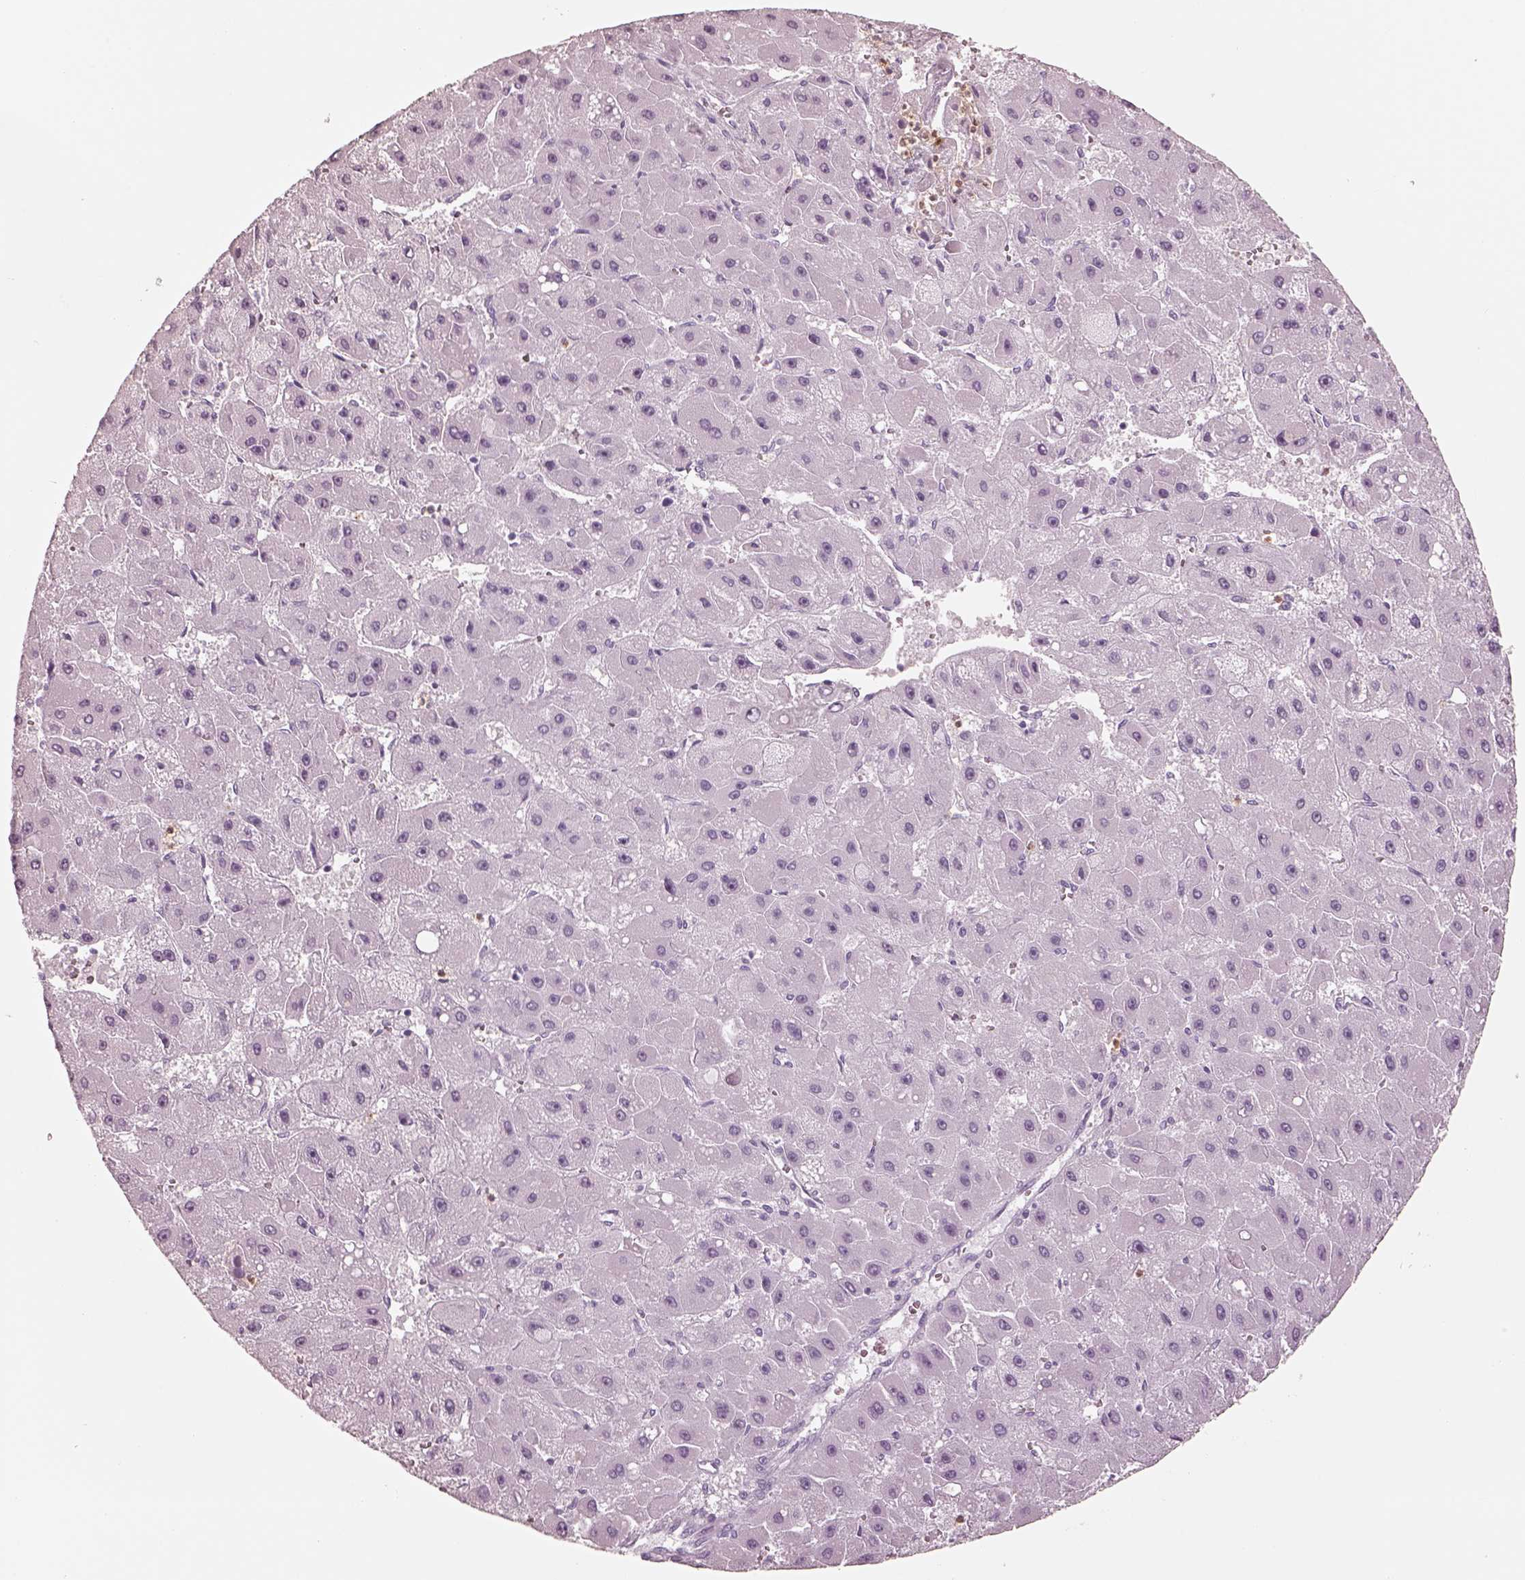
{"staining": {"intensity": "negative", "quantity": "none", "location": "none"}, "tissue": "liver cancer", "cell_type": "Tumor cells", "image_type": "cancer", "snomed": [{"axis": "morphology", "description": "Carcinoma, Hepatocellular, NOS"}, {"axis": "topography", "description": "Liver"}], "caption": "Immunohistochemistry image of neoplastic tissue: human hepatocellular carcinoma (liver) stained with DAB demonstrates no significant protein expression in tumor cells. (Stains: DAB (3,3'-diaminobenzidine) immunohistochemistry (IHC) with hematoxylin counter stain, Microscopy: brightfield microscopy at high magnification).", "gene": "ELANE", "patient": {"sex": "female", "age": 25}}